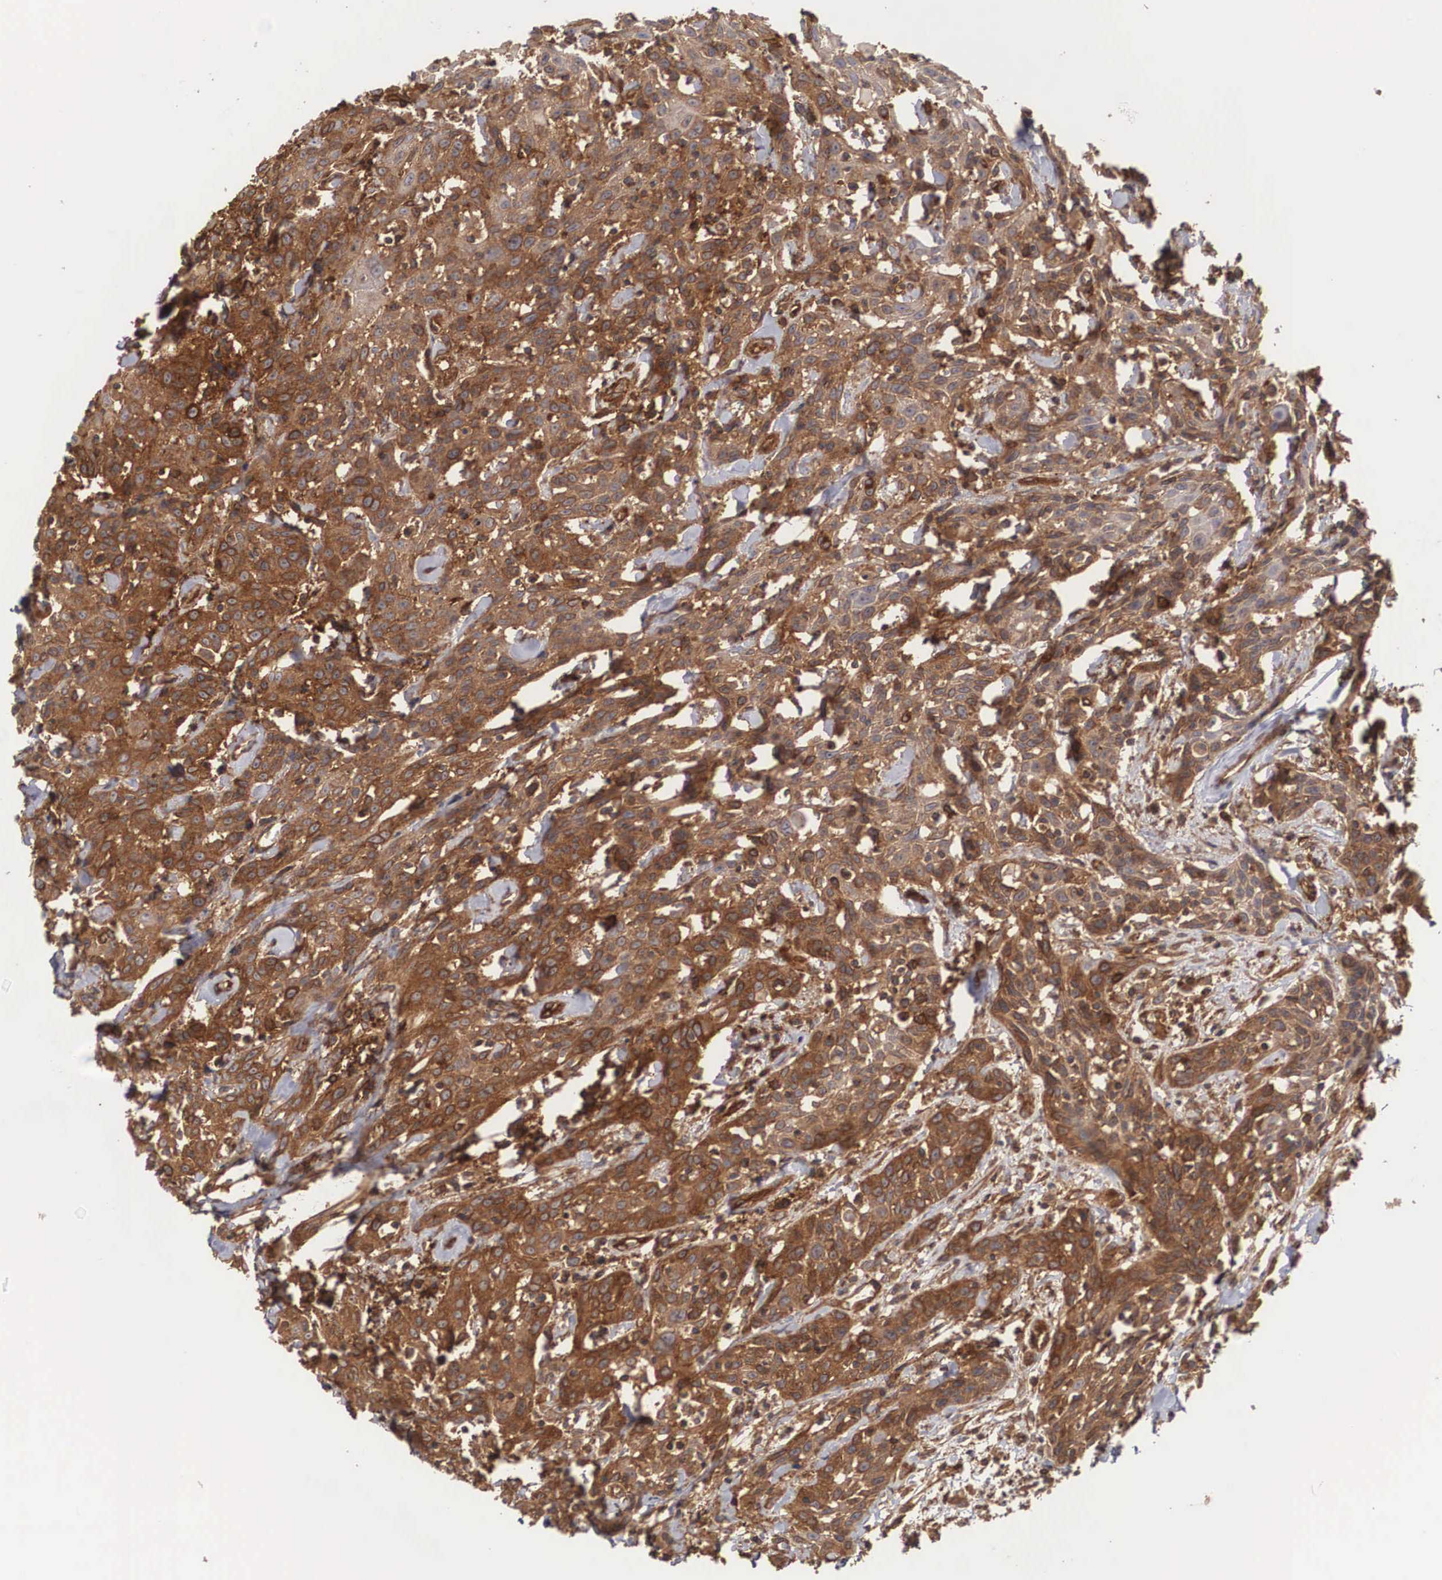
{"staining": {"intensity": "strong", "quantity": ">75%", "location": "cytoplasmic/membranous"}, "tissue": "head and neck cancer", "cell_type": "Tumor cells", "image_type": "cancer", "snomed": [{"axis": "morphology", "description": "Squamous cell carcinoma, NOS"}, {"axis": "topography", "description": "Oral tissue"}, {"axis": "topography", "description": "Head-Neck"}], "caption": "A brown stain labels strong cytoplasmic/membranous positivity of a protein in head and neck squamous cell carcinoma tumor cells.", "gene": "ARMCX4", "patient": {"sex": "female", "age": 82}}